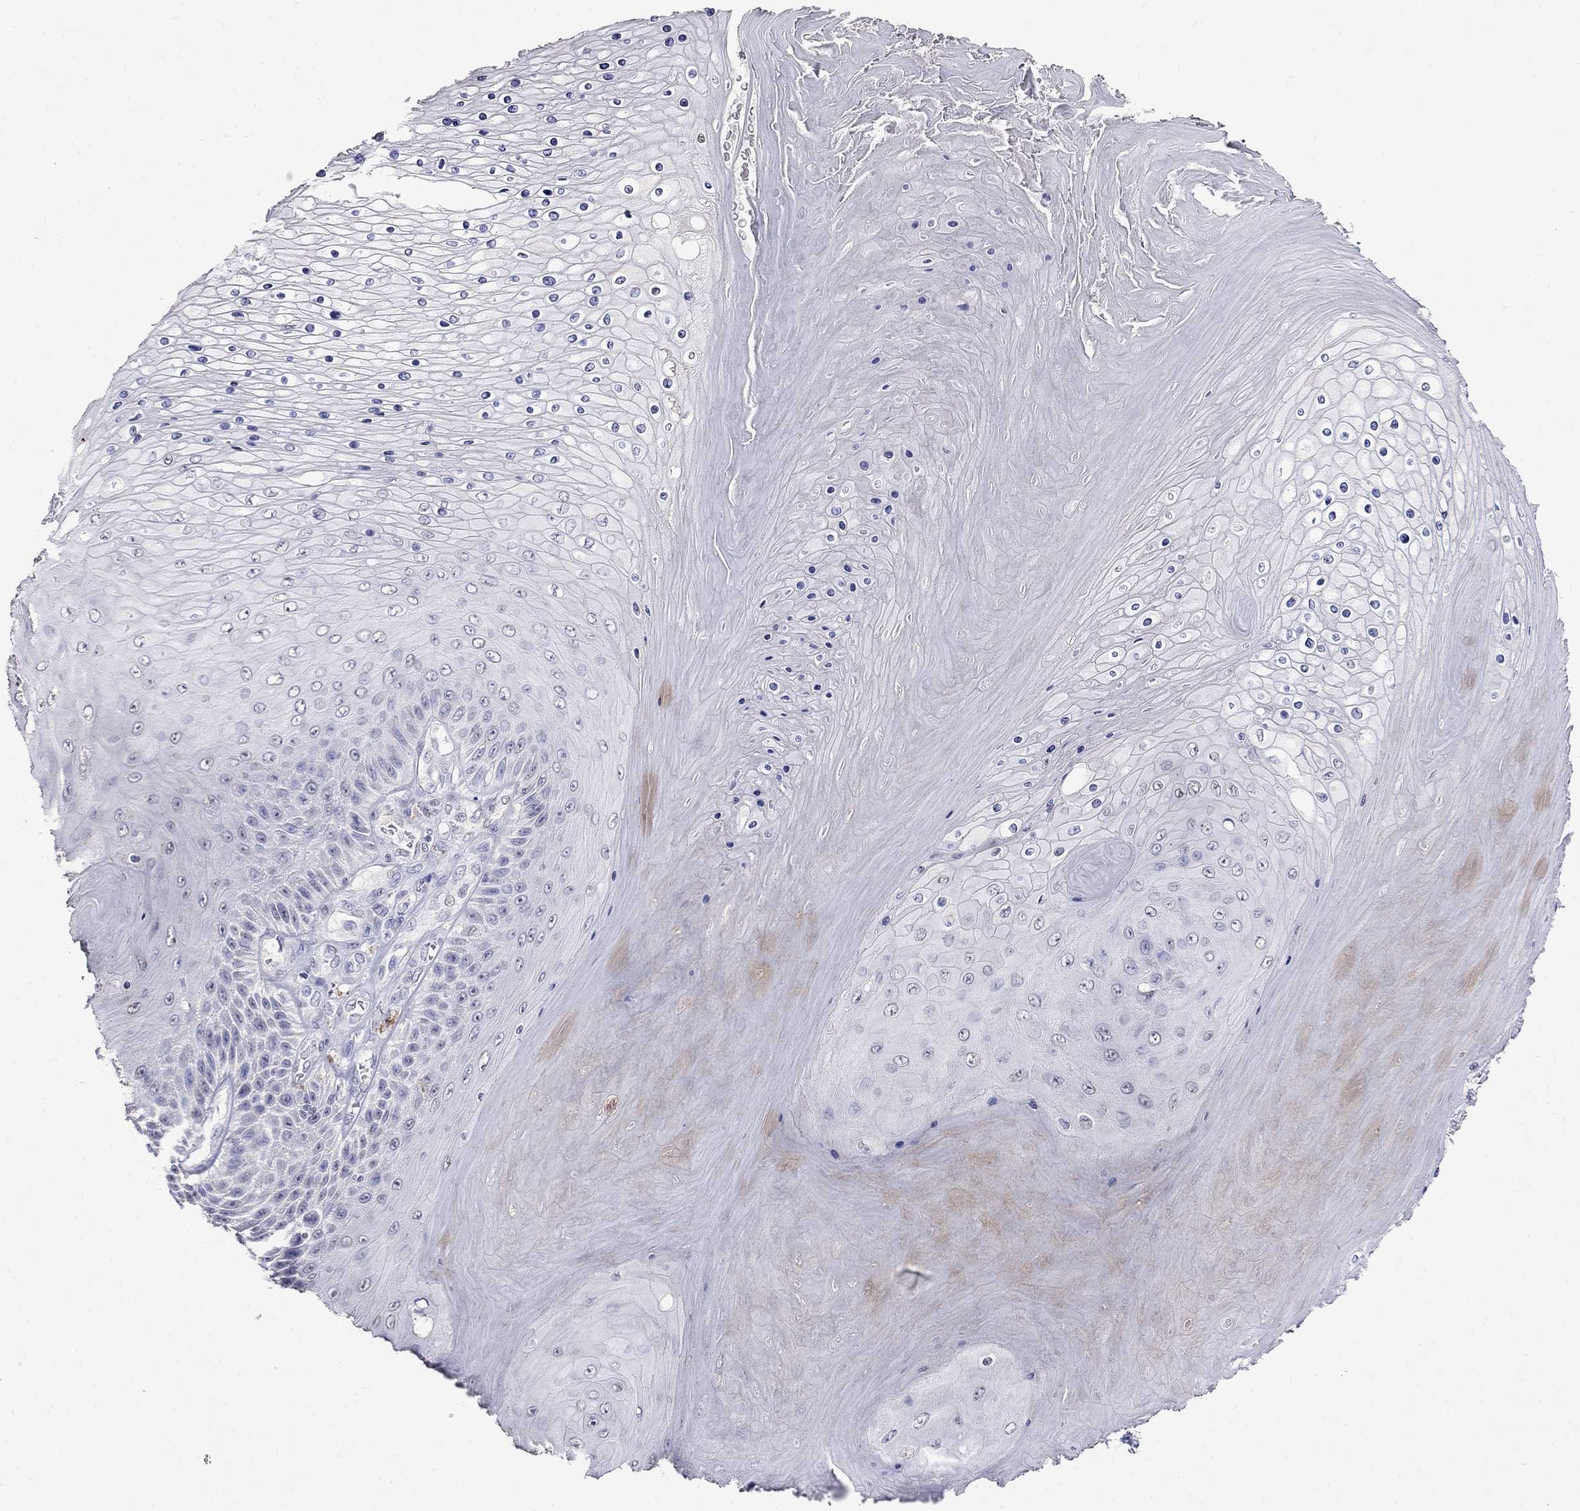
{"staining": {"intensity": "negative", "quantity": "none", "location": "none"}, "tissue": "skin cancer", "cell_type": "Tumor cells", "image_type": "cancer", "snomed": [{"axis": "morphology", "description": "Squamous cell carcinoma, NOS"}, {"axis": "topography", "description": "Skin"}], "caption": "The micrograph displays no staining of tumor cells in skin cancer (squamous cell carcinoma).", "gene": "CD8B", "patient": {"sex": "male", "age": 62}}